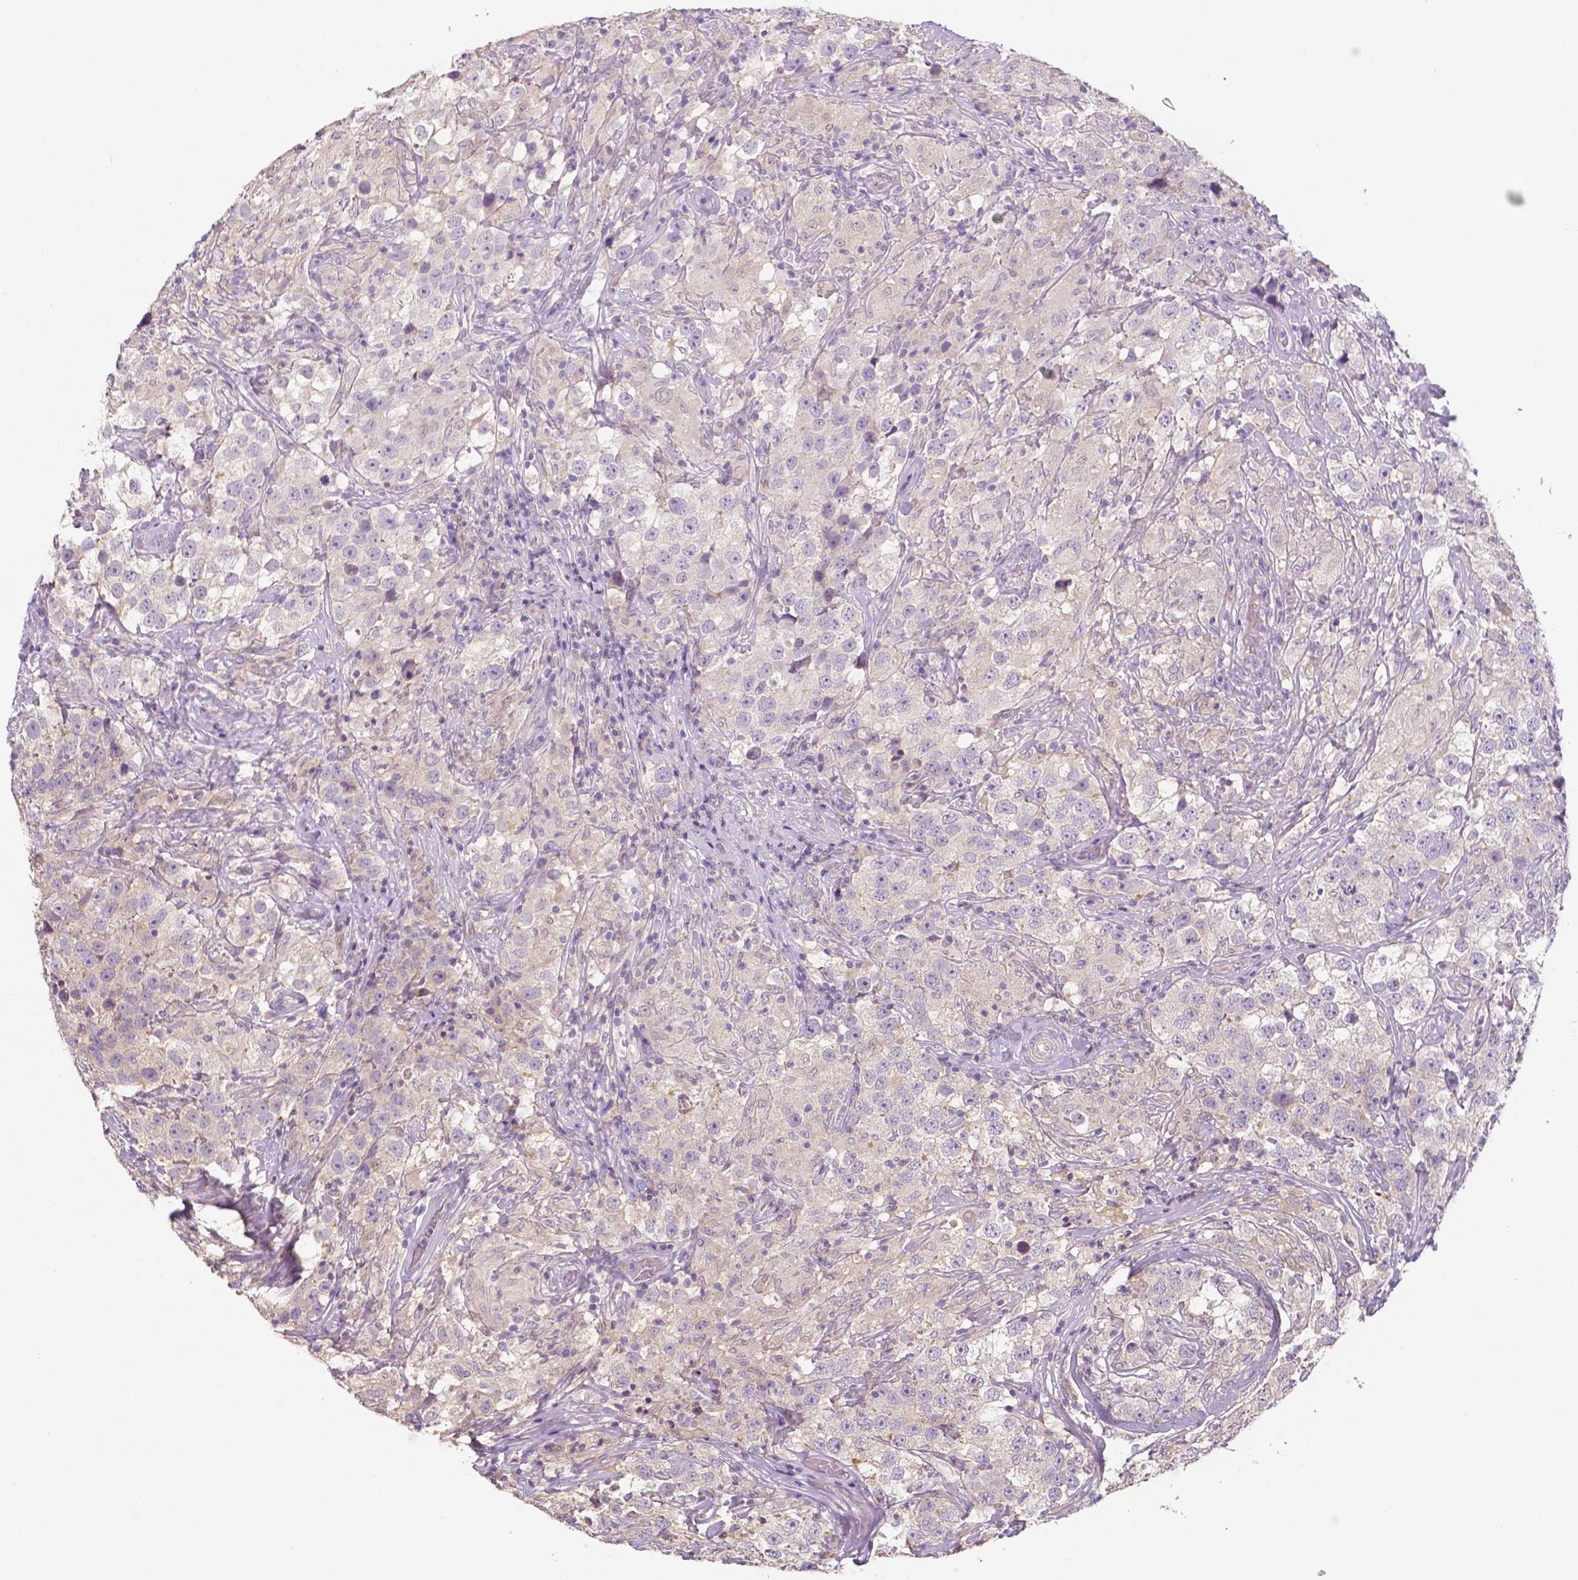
{"staining": {"intensity": "negative", "quantity": "none", "location": "none"}, "tissue": "testis cancer", "cell_type": "Tumor cells", "image_type": "cancer", "snomed": [{"axis": "morphology", "description": "Seminoma, NOS"}, {"axis": "topography", "description": "Testis"}], "caption": "An immunohistochemistry image of testis cancer (seminoma) is shown. There is no staining in tumor cells of testis cancer (seminoma).", "gene": "CRMP1", "patient": {"sex": "male", "age": 46}}